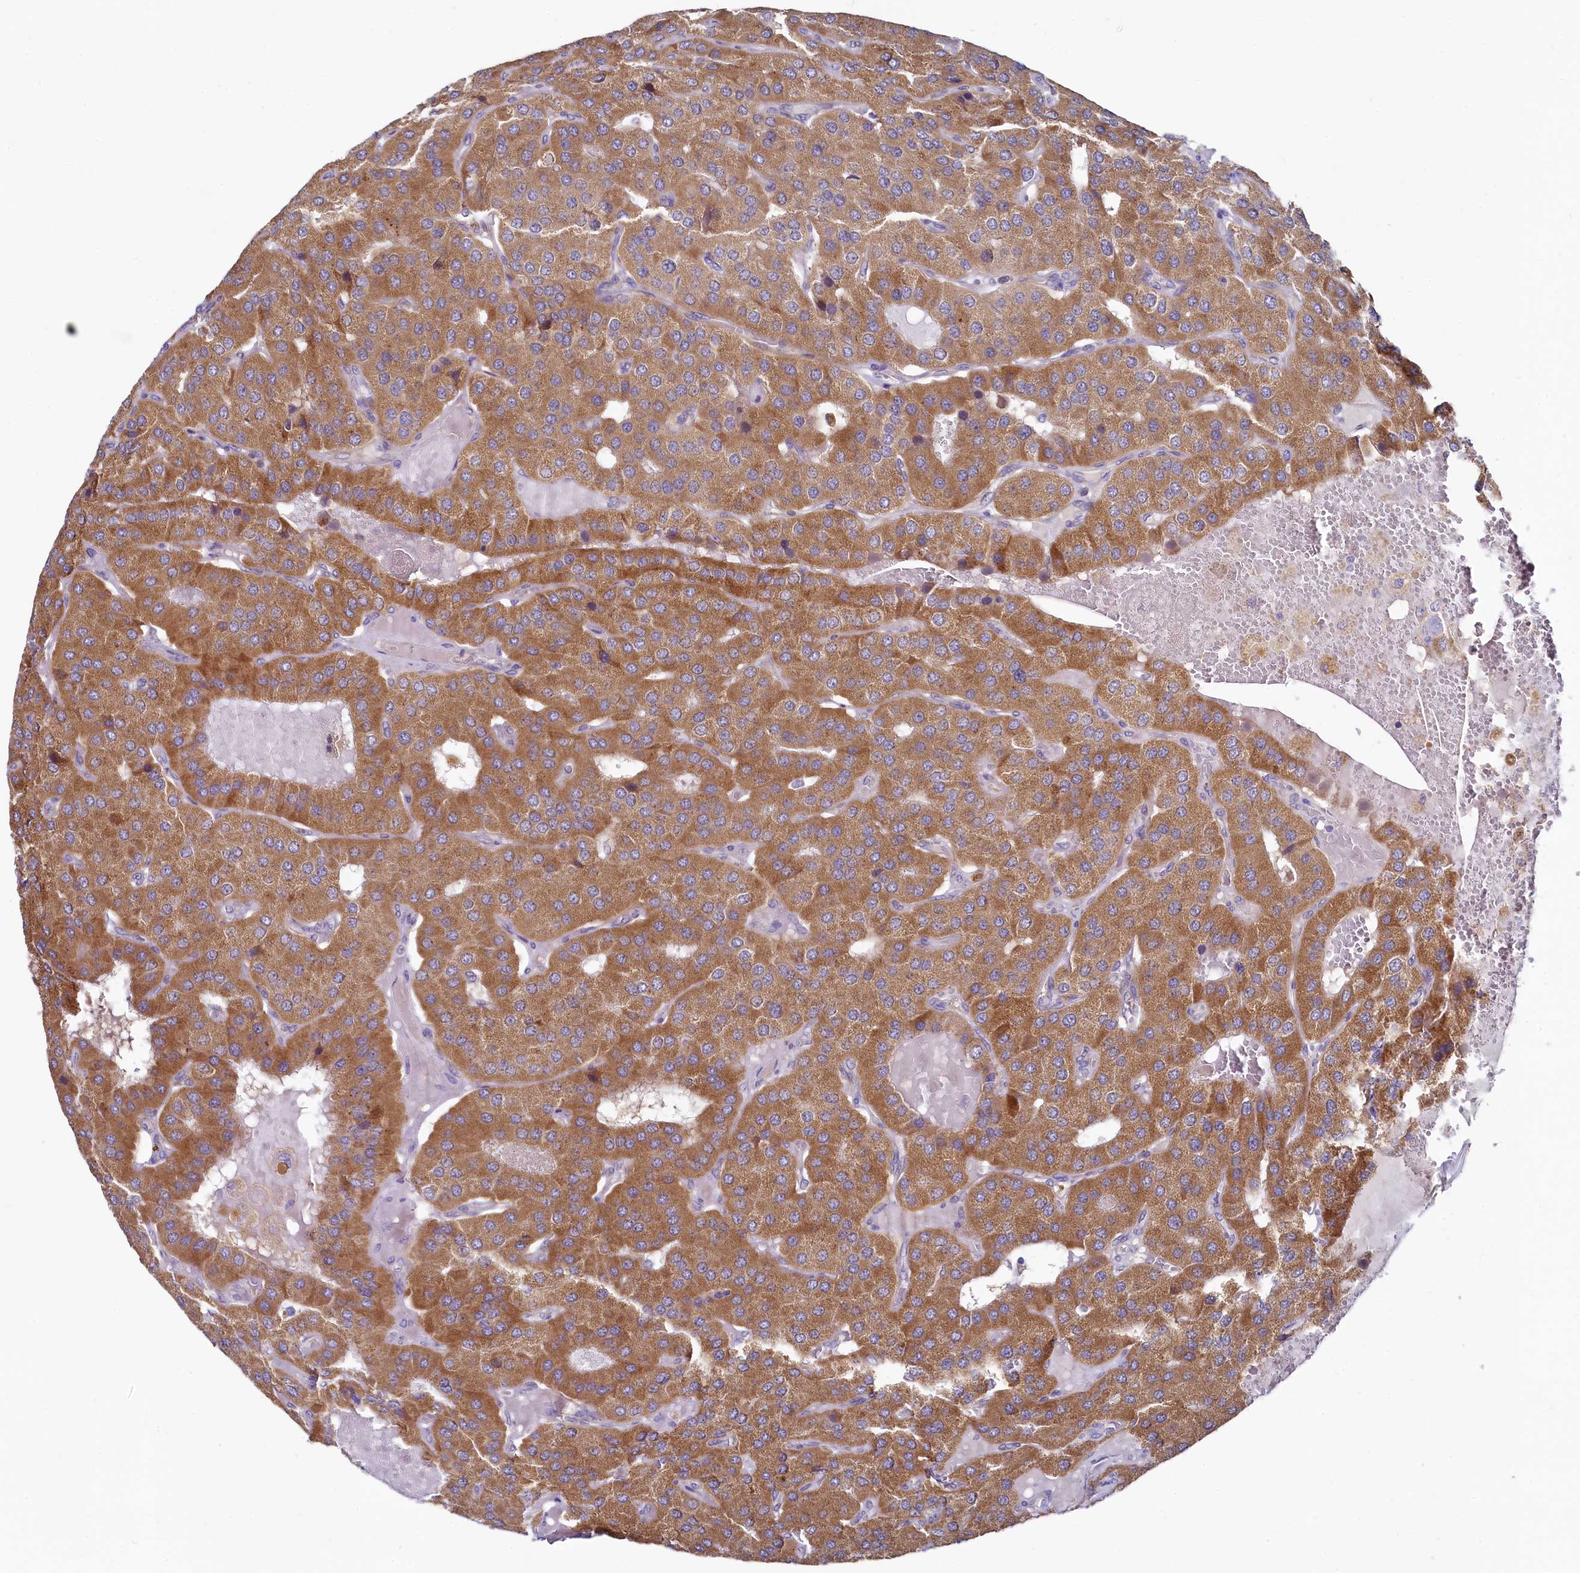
{"staining": {"intensity": "moderate", "quantity": ">75%", "location": "cytoplasmic/membranous"}, "tissue": "parathyroid gland", "cell_type": "Glandular cells", "image_type": "normal", "snomed": [{"axis": "morphology", "description": "Normal tissue, NOS"}, {"axis": "morphology", "description": "Adenoma, NOS"}, {"axis": "topography", "description": "Parathyroid gland"}], "caption": "Glandular cells demonstrate medium levels of moderate cytoplasmic/membranous positivity in approximately >75% of cells in normal parathyroid gland.", "gene": "MRPL57", "patient": {"sex": "female", "age": 86}}